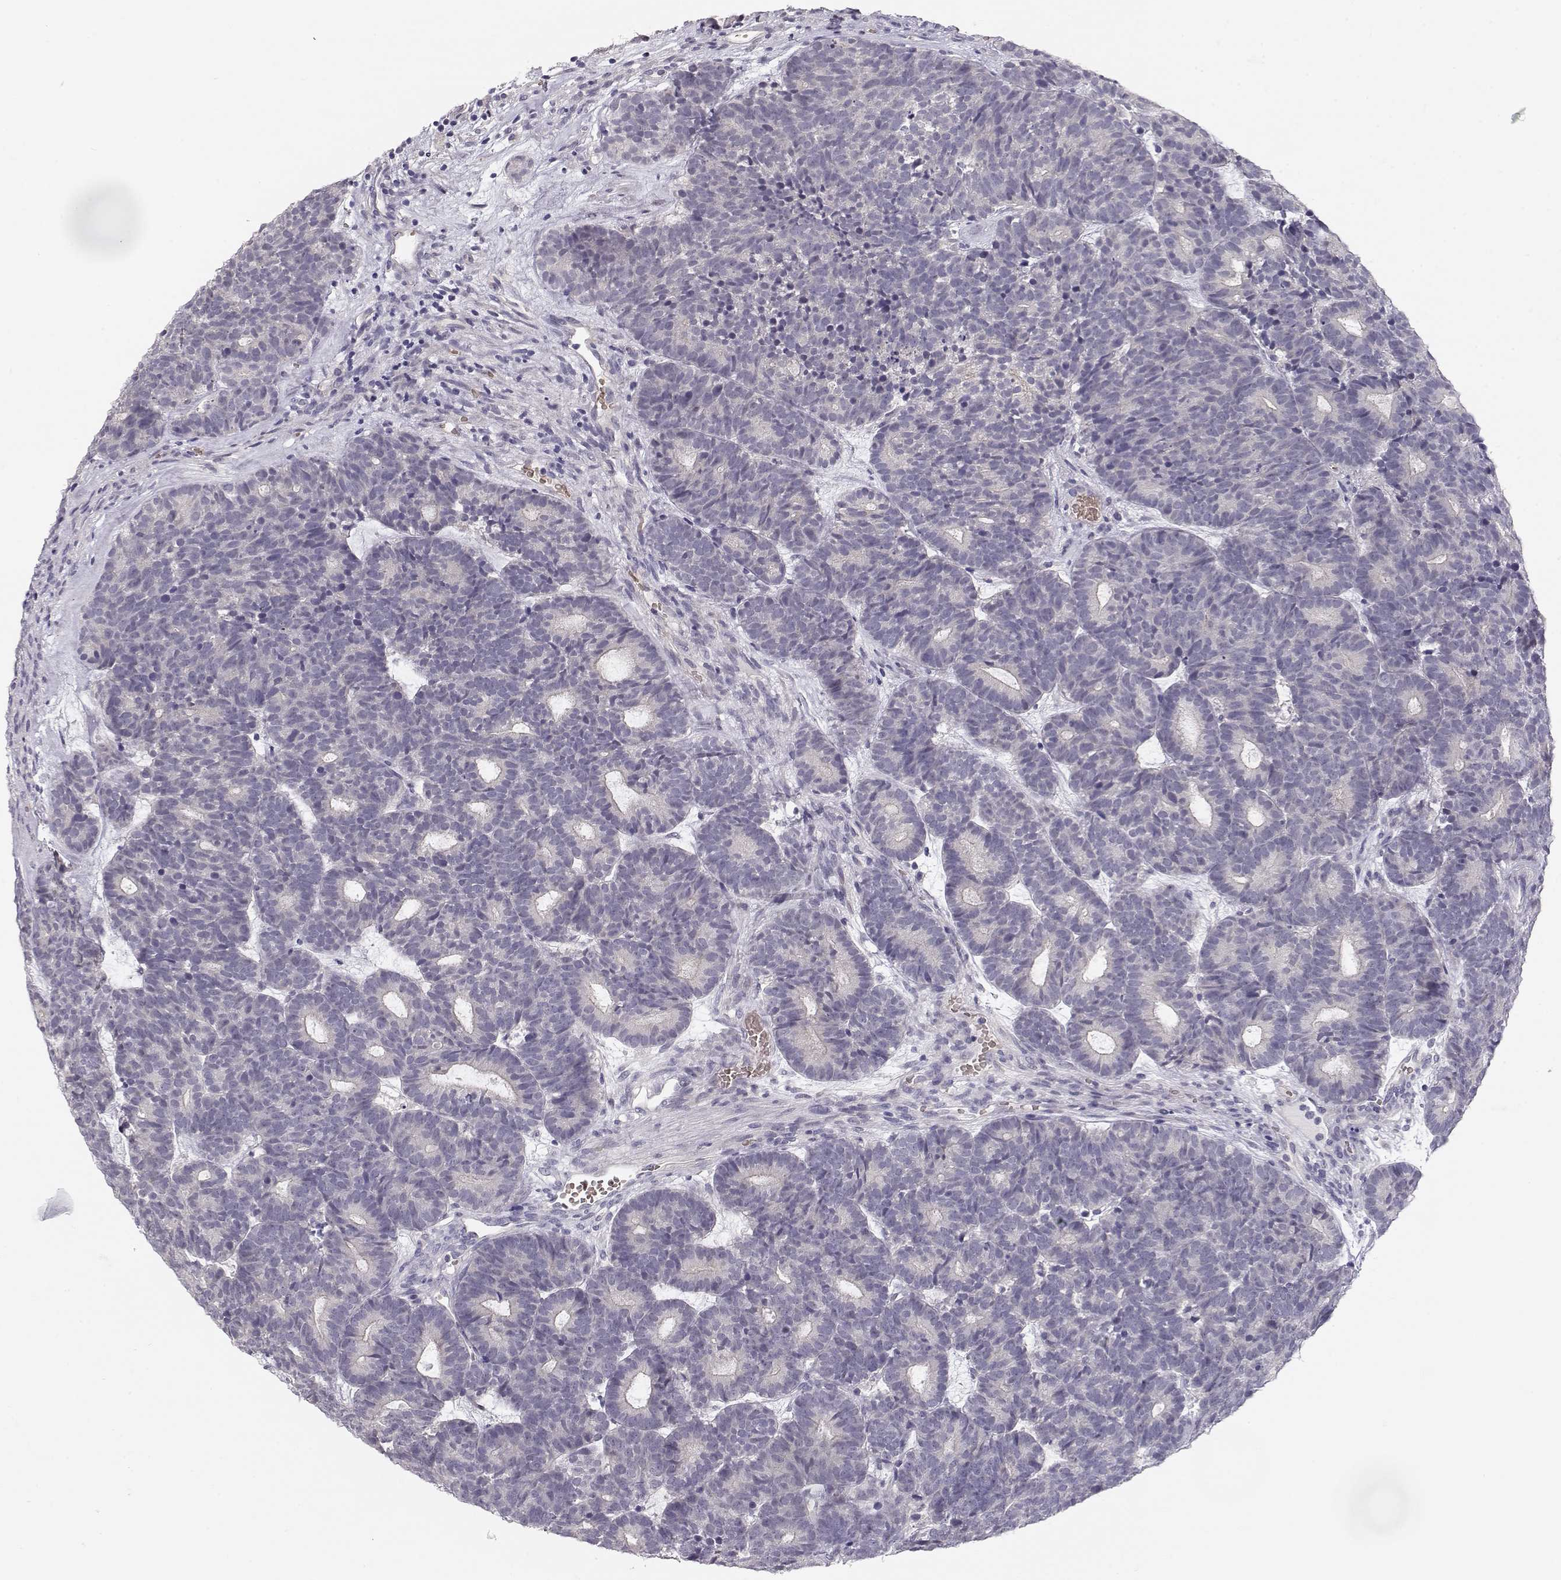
{"staining": {"intensity": "negative", "quantity": "none", "location": "none"}, "tissue": "head and neck cancer", "cell_type": "Tumor cells", "image_type": "cancer", "snomed": [{"axis": "morphology", "description": "Adenocarcinoma, NOS"}, {"axis": "topography", "description": "Head-Neck"}], "caption": "Immunohistochemistry of human head and neck cancer exhibits no staining in tumor cells. (DAB immunohistochemistry (IHC), high magnification).", "gene": "TTC26", "patient": {"sex": "female", "age": 81}}